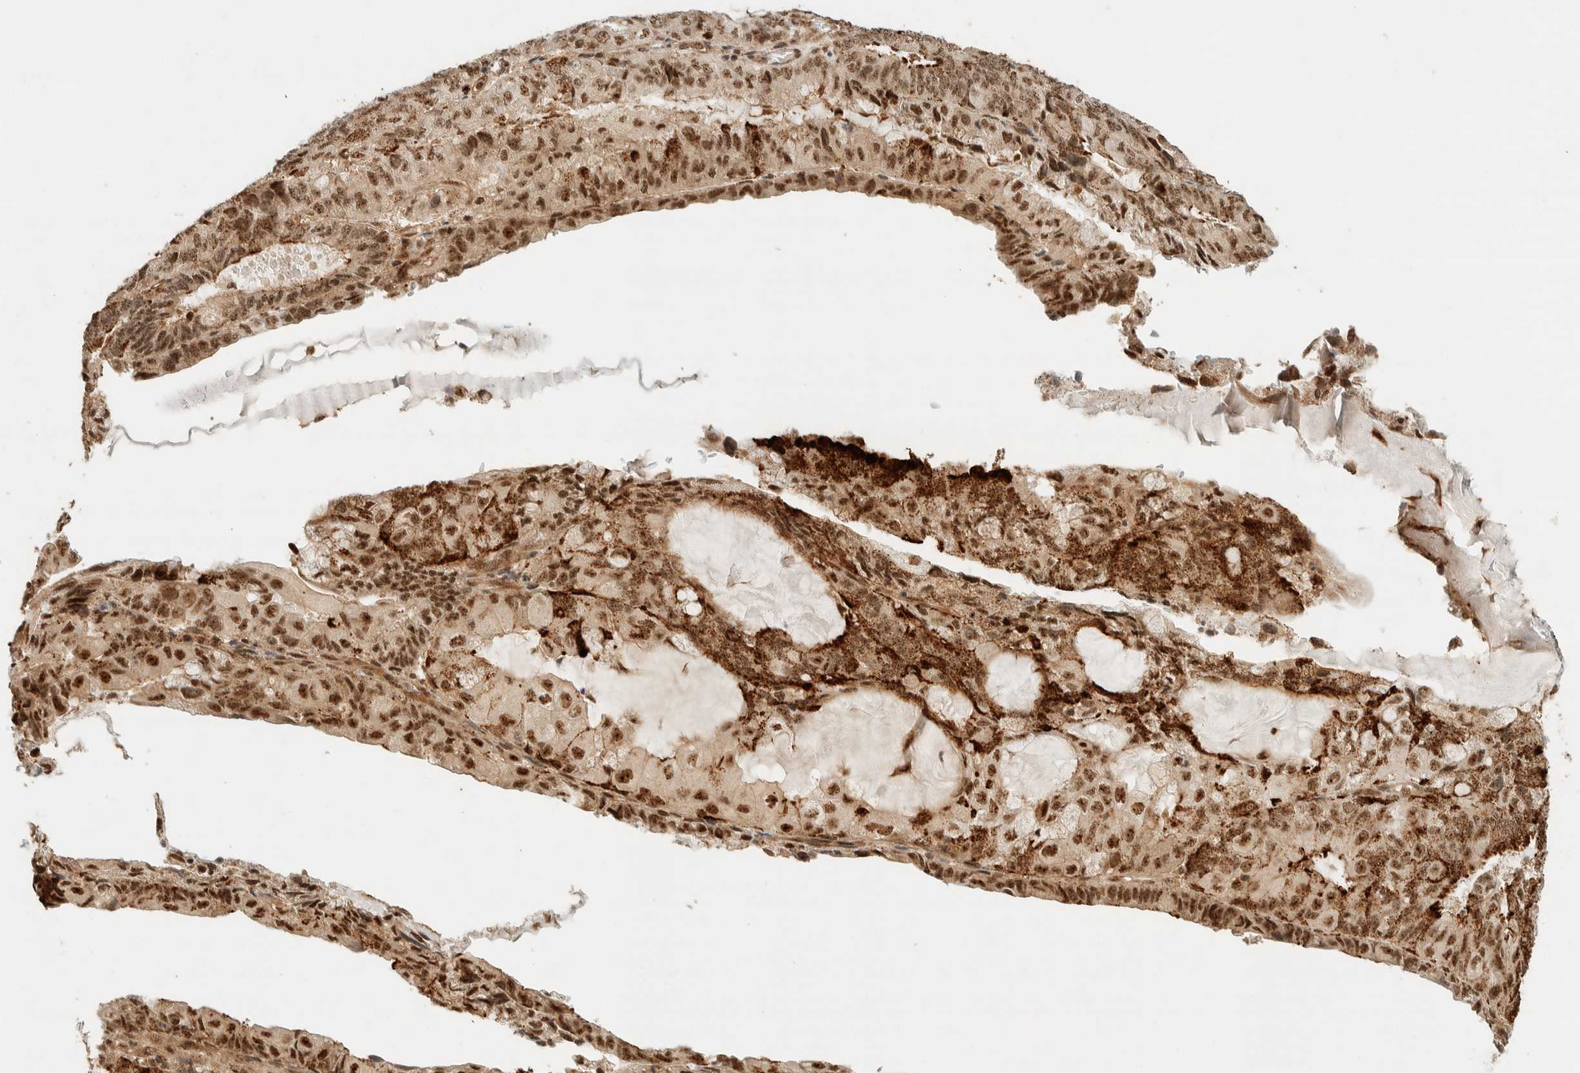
{"staining": {"intensity": "moderate", "quantity": ">75%", "location": "nuclear"}, "tissue": "endometrial cancer", "cell_type": "Tumor cells", "image_type": "cancer", "snomed": [{"axis": "morphology", "description": "Adenocarcinoma, NOS"}, {"axis": "topography", "description": "Endometrium"}], "caption": "Tumor cells display moderate nuclear positivity in approximately >75% of cells in endometrial cancer. (DAB (3,3'-diaminobenzidine) IHC with brightfield microscopy, high magnification).", "gene": "SIK1", "patient": {"sex": "female", "age": 81}}